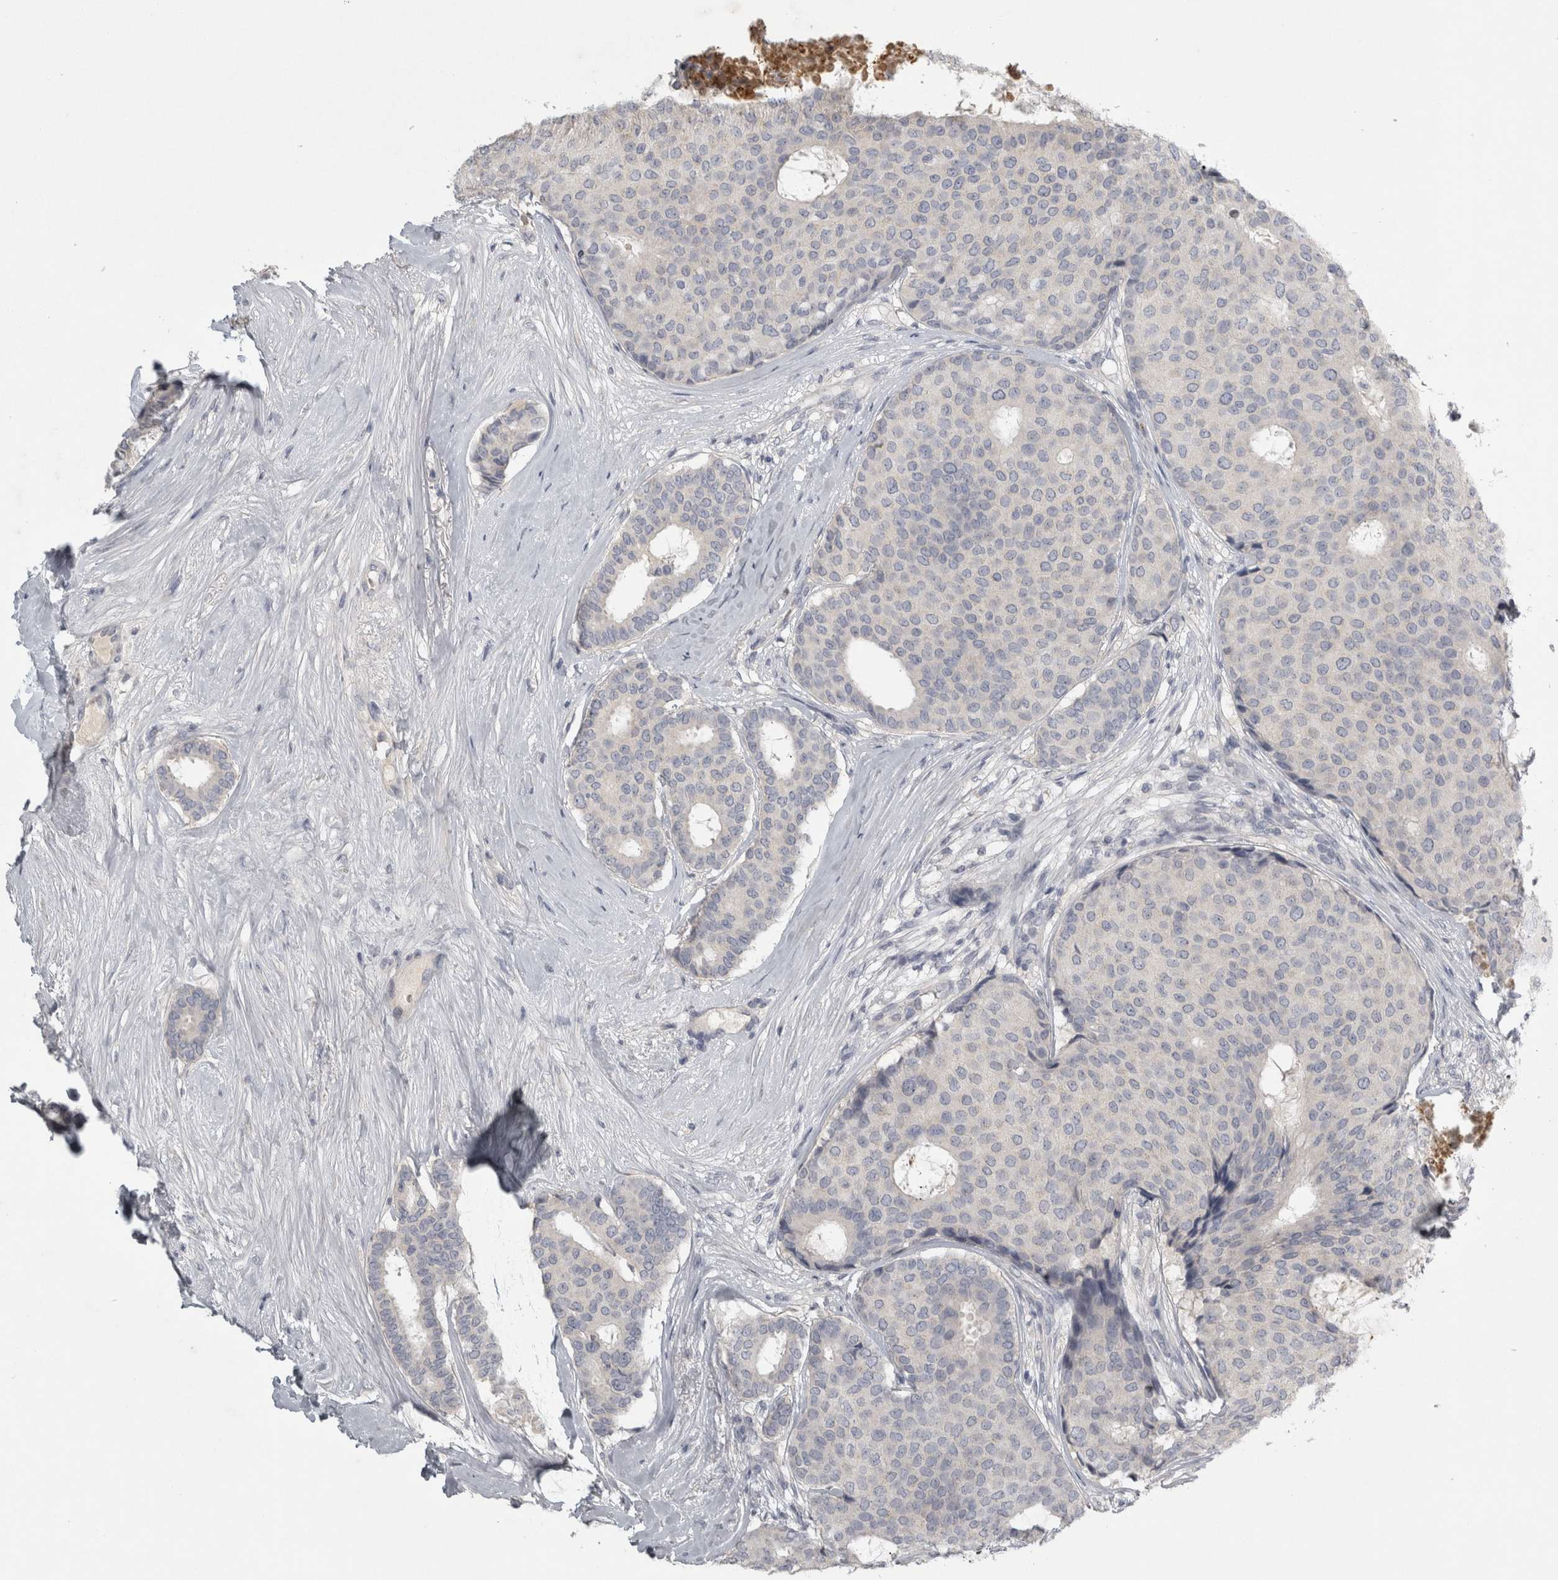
{"staining": {"intensity": "negative", "quantity": "none", "location": "none"}, "tissue": "breast cancer", "cell_type": "Tumor cells", "image_type": "cancer", "snomed": [{"axis": "morphology", "description": "Duct carcinoma"}, {"axis": "topography", "description": "Breast"}], "caption": "Protein analysis of invasive ductal carcinoma (breast) displays no significant staining in tumor cells.", "gene": "ENPP7", "patient": {"sex": "female", "age": 75}}